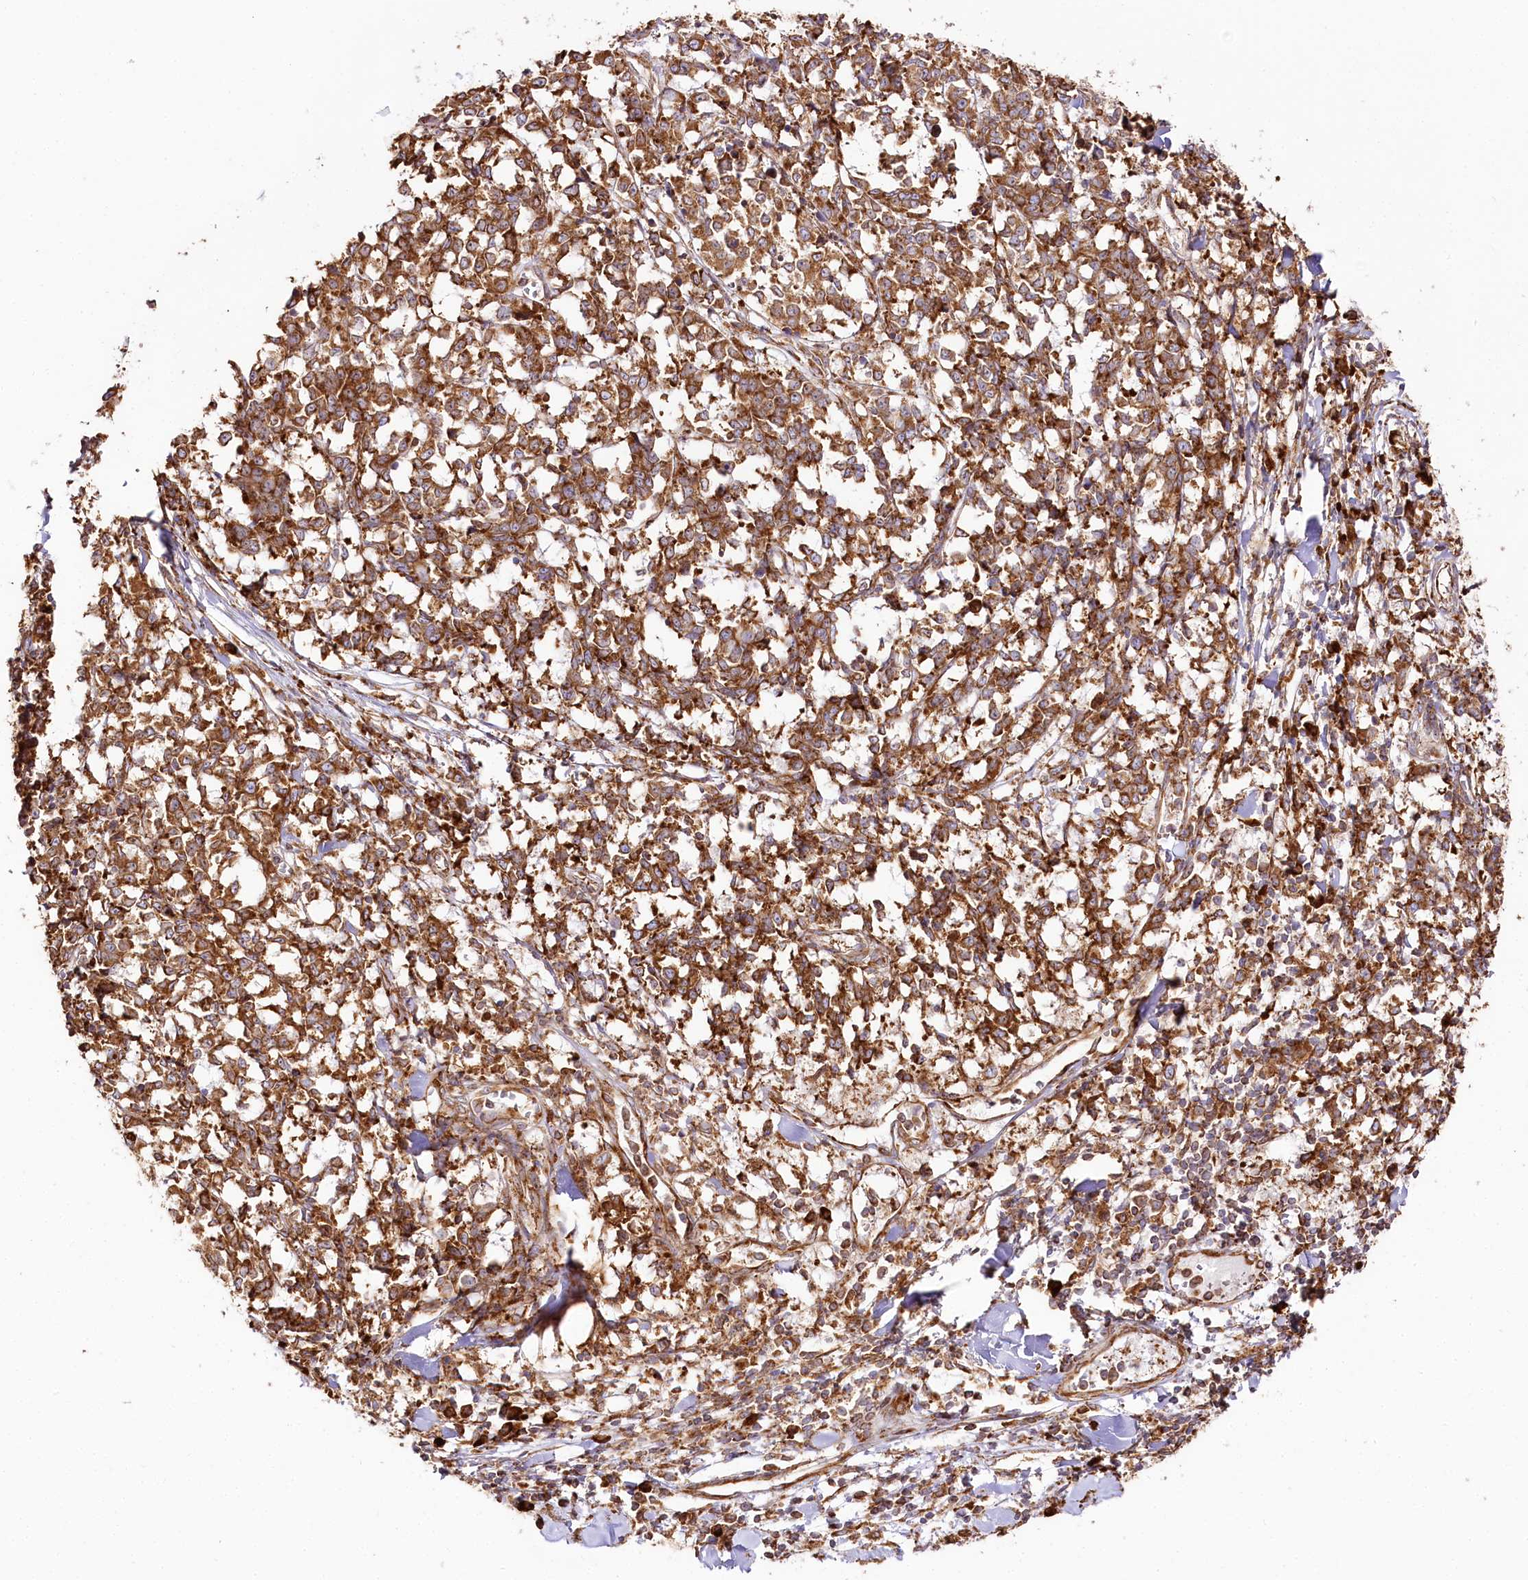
{"staining": {"intensity": "strong", "quantity": ">75%", "location": "cytoplasmic/membranous"}, "tissue": "melanoma", "cell_type": "Tumor cells", "image_type": "cancer", "snomed": [{"axis": "morphology", "description": "Malignant melanoma, NOS"}, {"axis": "topography", "description": "Skin"}], "caption": "Immunohistochemical staining of malignant melanoma displays high levels of strong cytoplasmic/membranous protein staining in about >75% of tumor cells.", "gene": "CNPY2", "patient": {"sex": "female", "age": 72}}